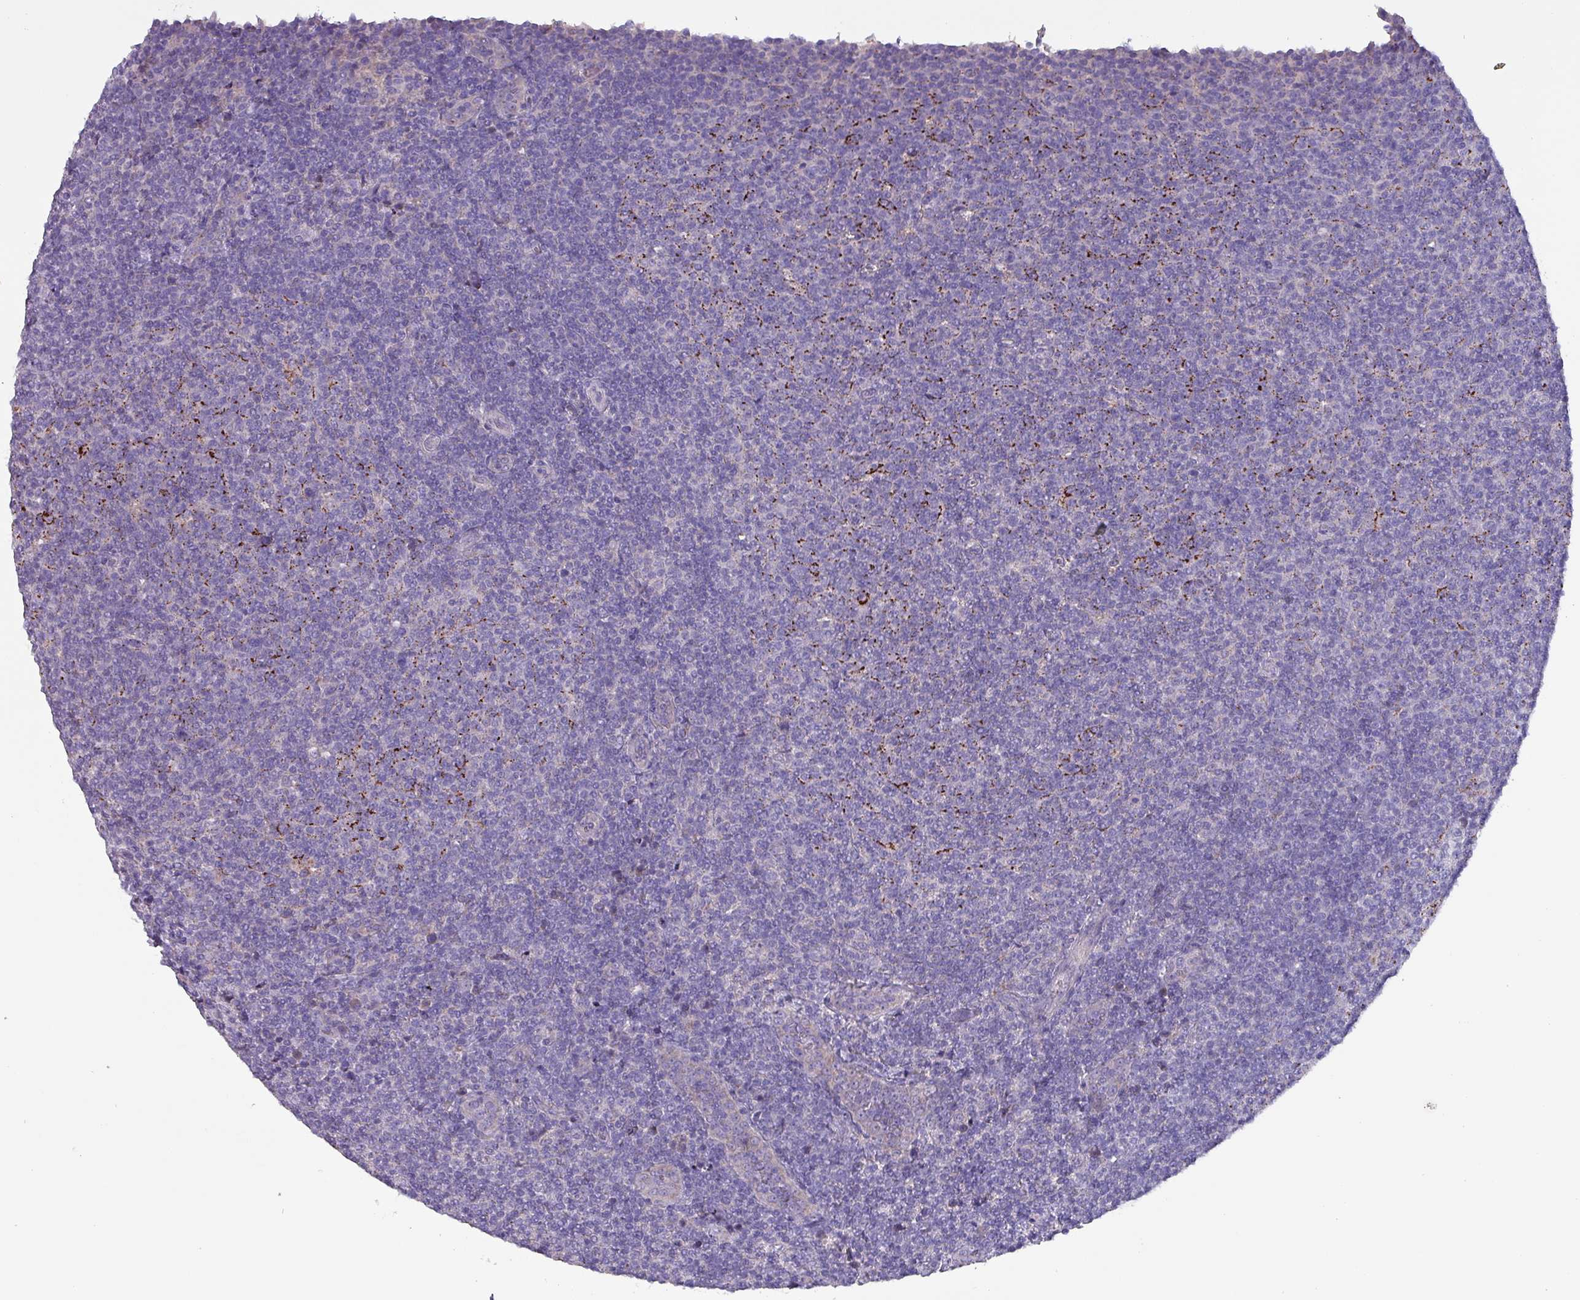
{"staining": {"intensity": "negative", "quantity": "none", "location": "none"}, "tissue": "lymphoma", "cell_type": "Tumor cells", "image_type": "cancer", "snomed": [{"axis": "morphology", "description": "Malignant lymphoma, non-Hodgkin's type, Low grade"}, {"axis": "topography", "description": "Lymph node"}], "caption": "Immunohistochemical staining of lymphoma reveals no significant positivity in tumor cells.", "gene": "HSD3B7", "patient": {"sex": "male", "age": 66}}